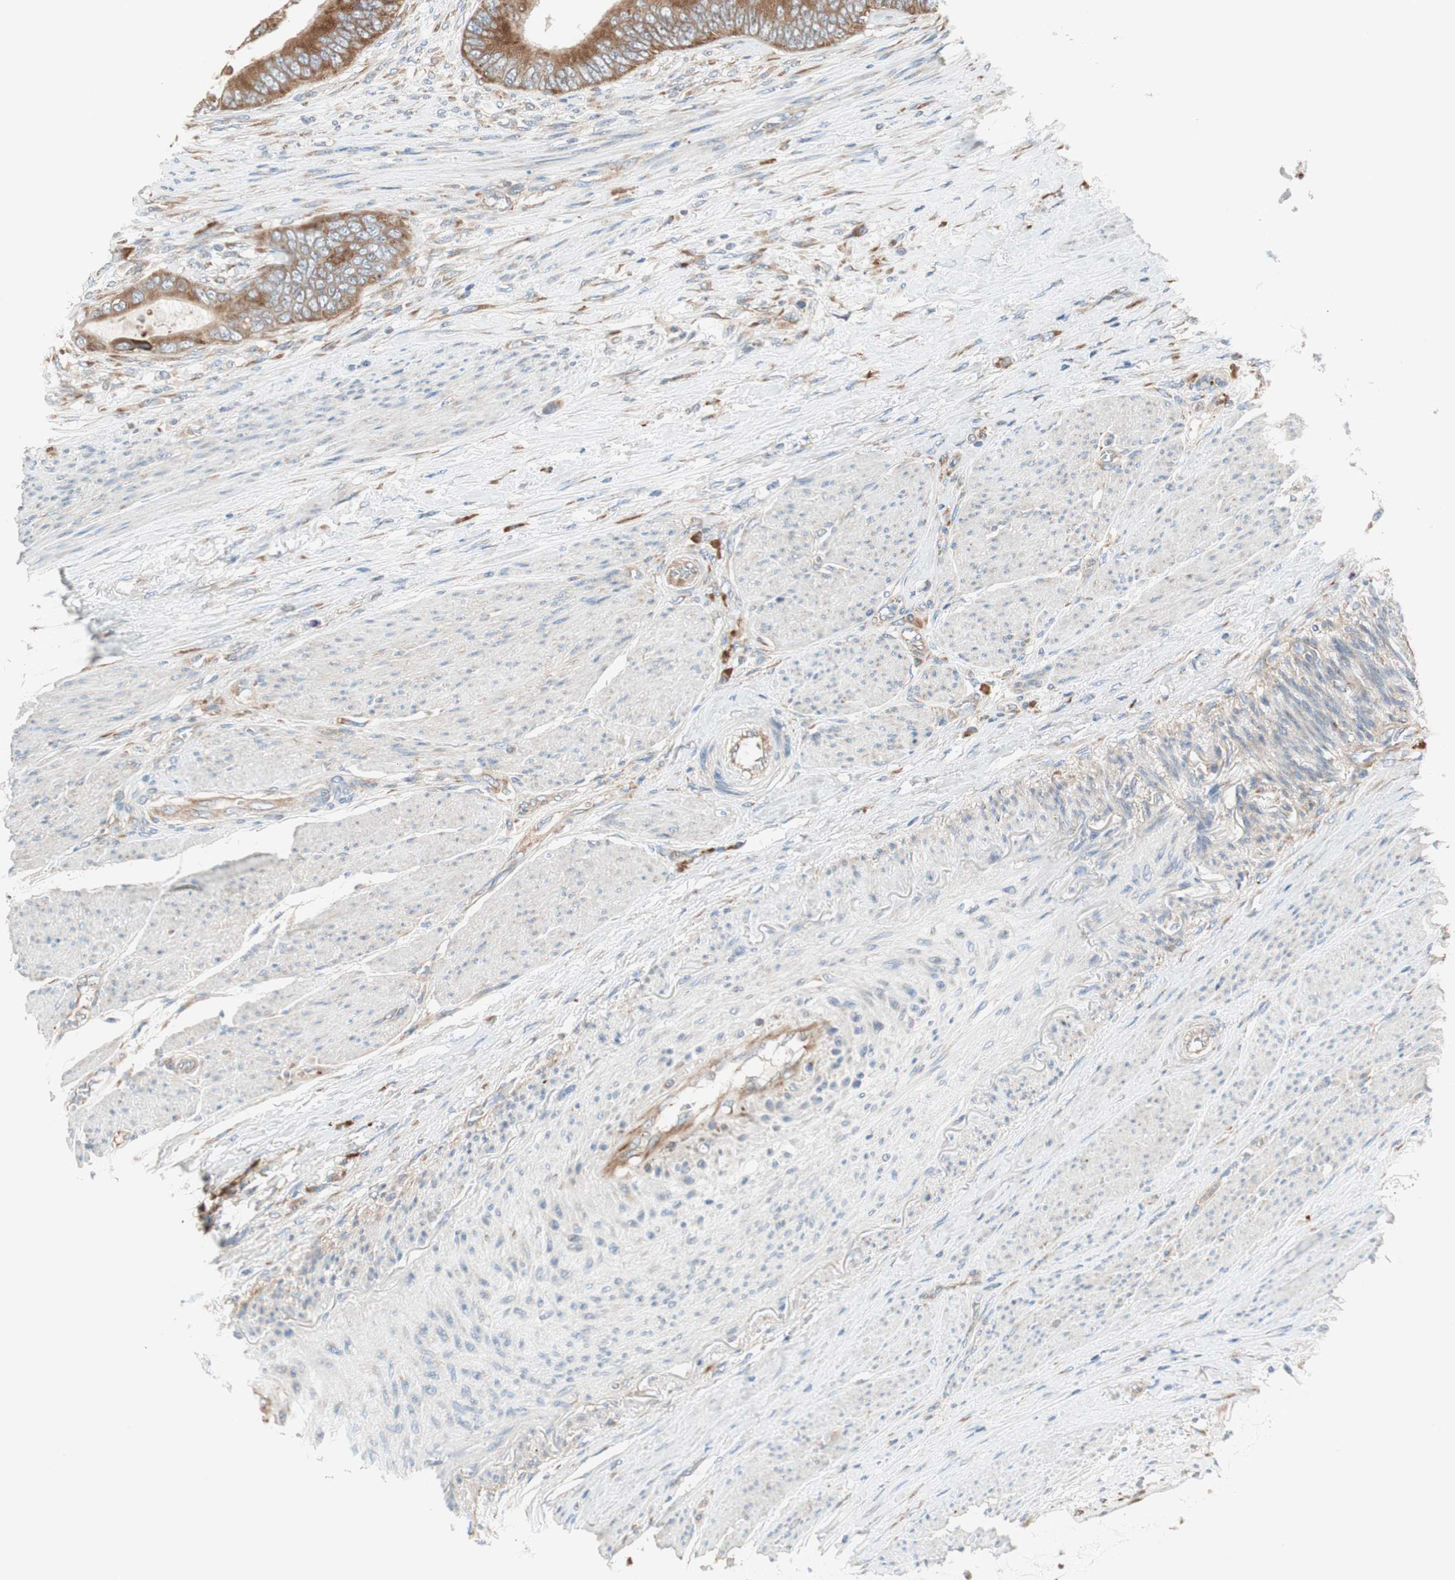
{"staining": {"intensity": "strong", "quantity": ">75%", "location": "cytoplasmic/membranous"}, "tissue": "colorectal cancer", "cell_type": "Tumor cells", "image_type": "cancer", "snomed": [{"axis": "morphology", "description": "Adenocarcinoma, NOS"}, {"axis": "topography", "description": "Rectum"}], "caption": "Protein staining shows strong cytoplasmic/membranous staining in approximately >75% of tumor cells in colorectal adenocarcinoma. Using DAB (brown) and hematoxylin (blue) stains, captured at high magnification using brightfield microscopy.", "gene": "RPL23", "patient": {"sex": "female", "age": 77}}